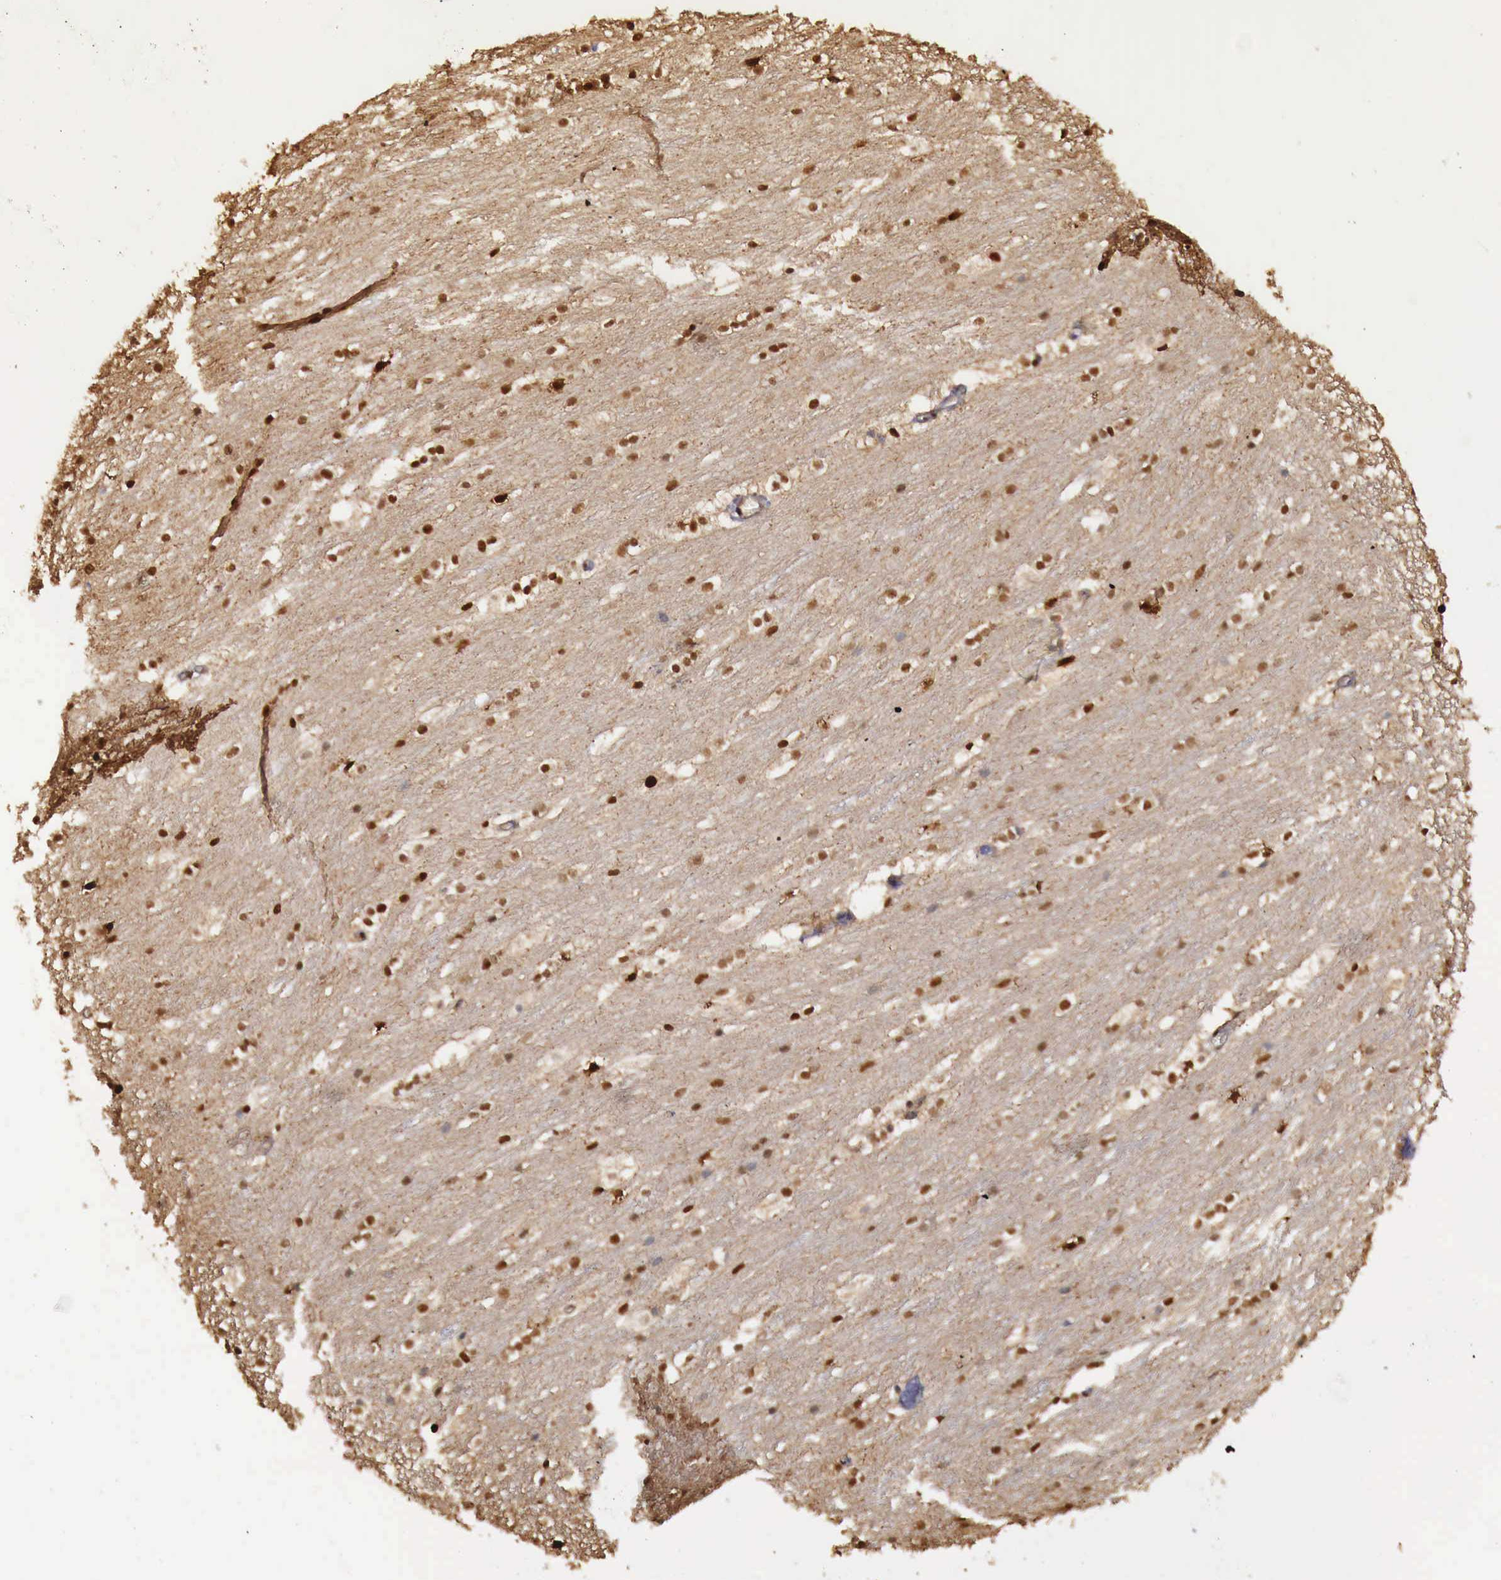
{"staining": {"intensity": "moderate", "quantity": "25%-75%", "location": "nuclear"}, "tissue": "caudate", "cell_type": "Glial cells", "image_type": "normal", "snomed": [{"axis": "morphology", "description": "Normal tissue, NOS"}, {"axis": "topography", "description": "Lateral ventricle wall"}], "caption": "Immunohistochemical staining of normal caudate displays medium levels of moderate nuclear expression in about 25%-75% of glial cells.", "gene": "KHDRBS2", "patient": {"sex": "female", "age": 19}}